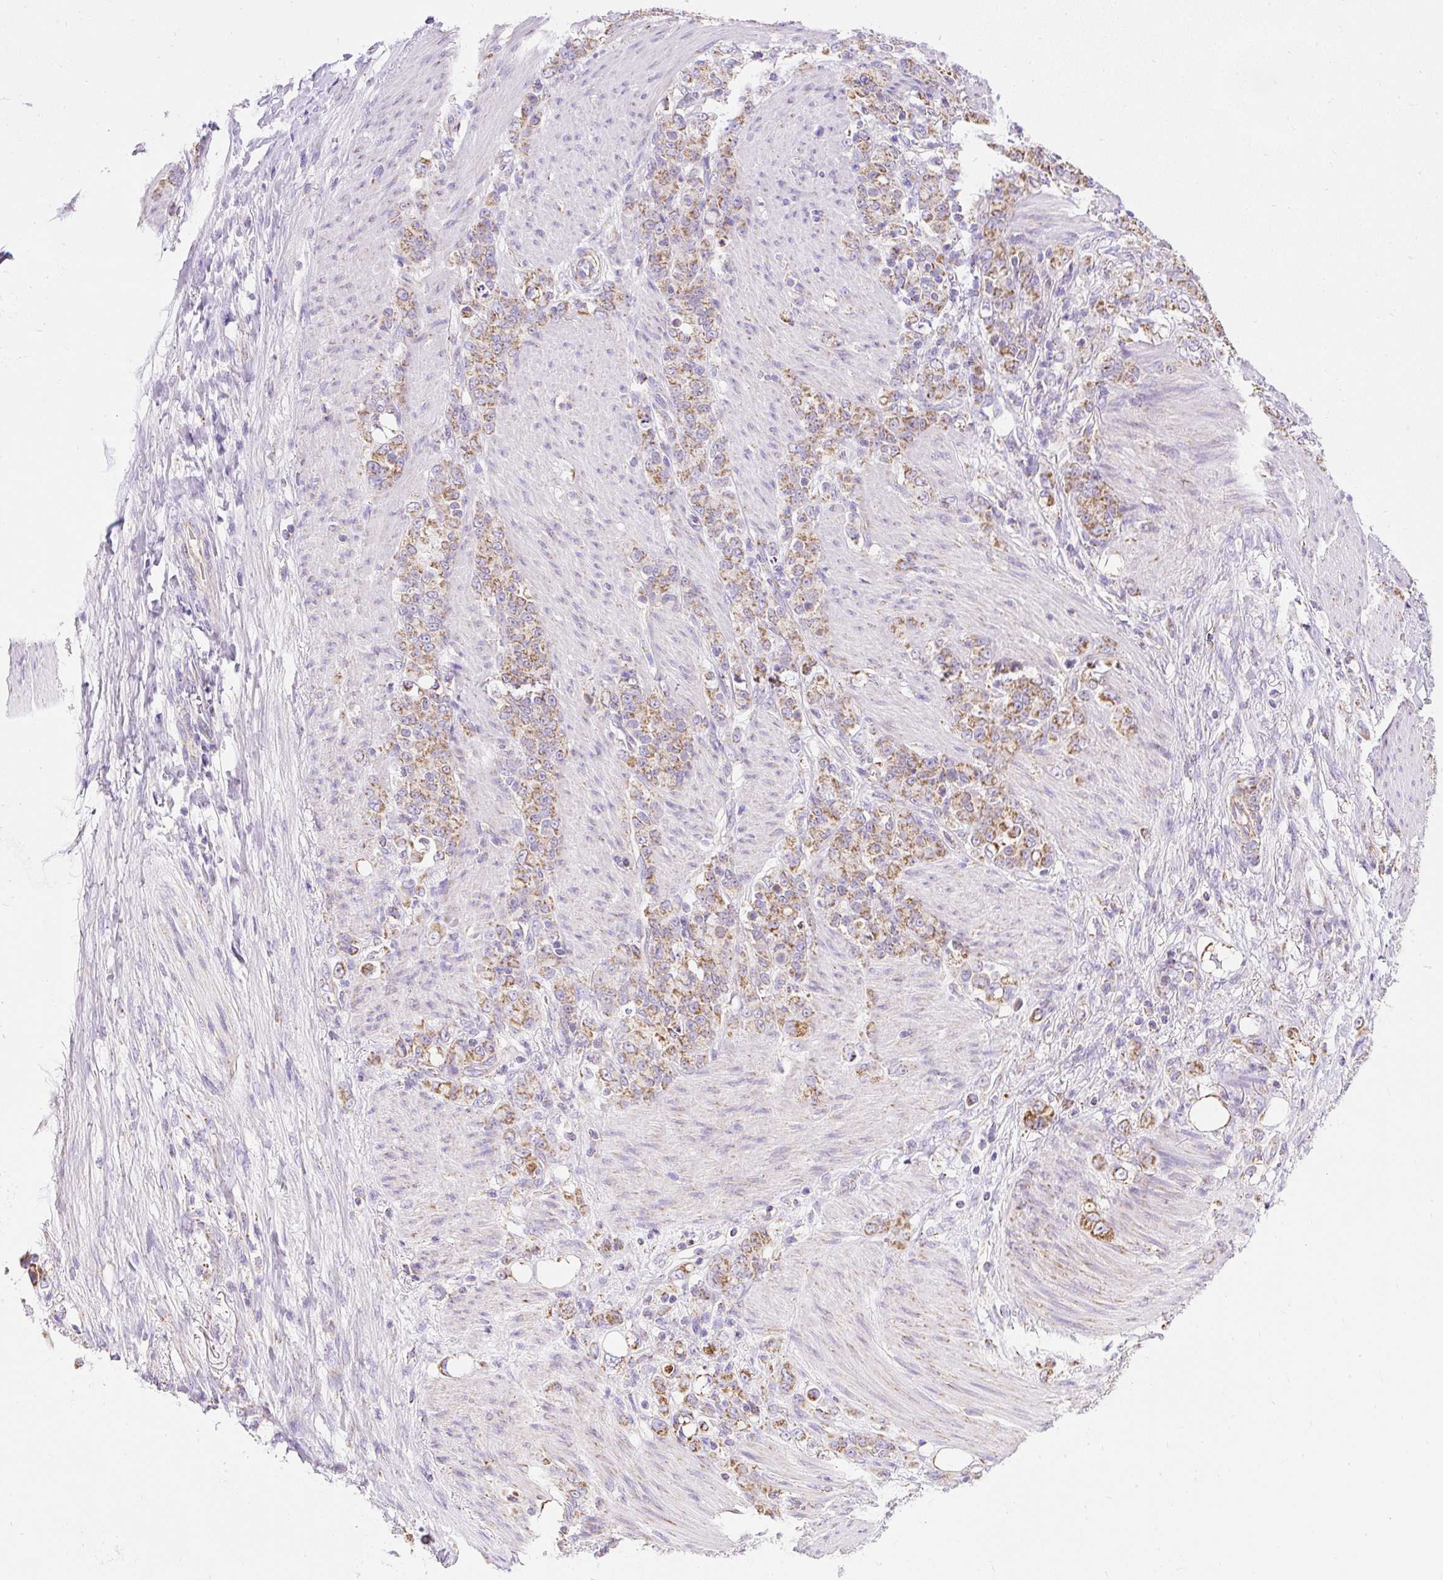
{"staining": {"intensity": "moderate", "quantity": ">75%", "location": "cytoplasmic/membranous"}, "tissue": "stomach cancer", "cell_type": "Tumor cells", "image_type": "cancer", "snomed": [{"axis": "morphology", "description": "Adenocarcinoma, NOS"}, {"axis": "topography", "description": "Stomach"}], "caption": "Immunohistochemistry (IHC) (DAB (3,3'-diaminobenzidine)) staining of stomach adenocarcinoma displays moderate cytoplasmic/membranous protein staining in approximately >75% of tumor cells.", "gene": "DAAM2", "patient": {"sex": "female", "age": 79}}